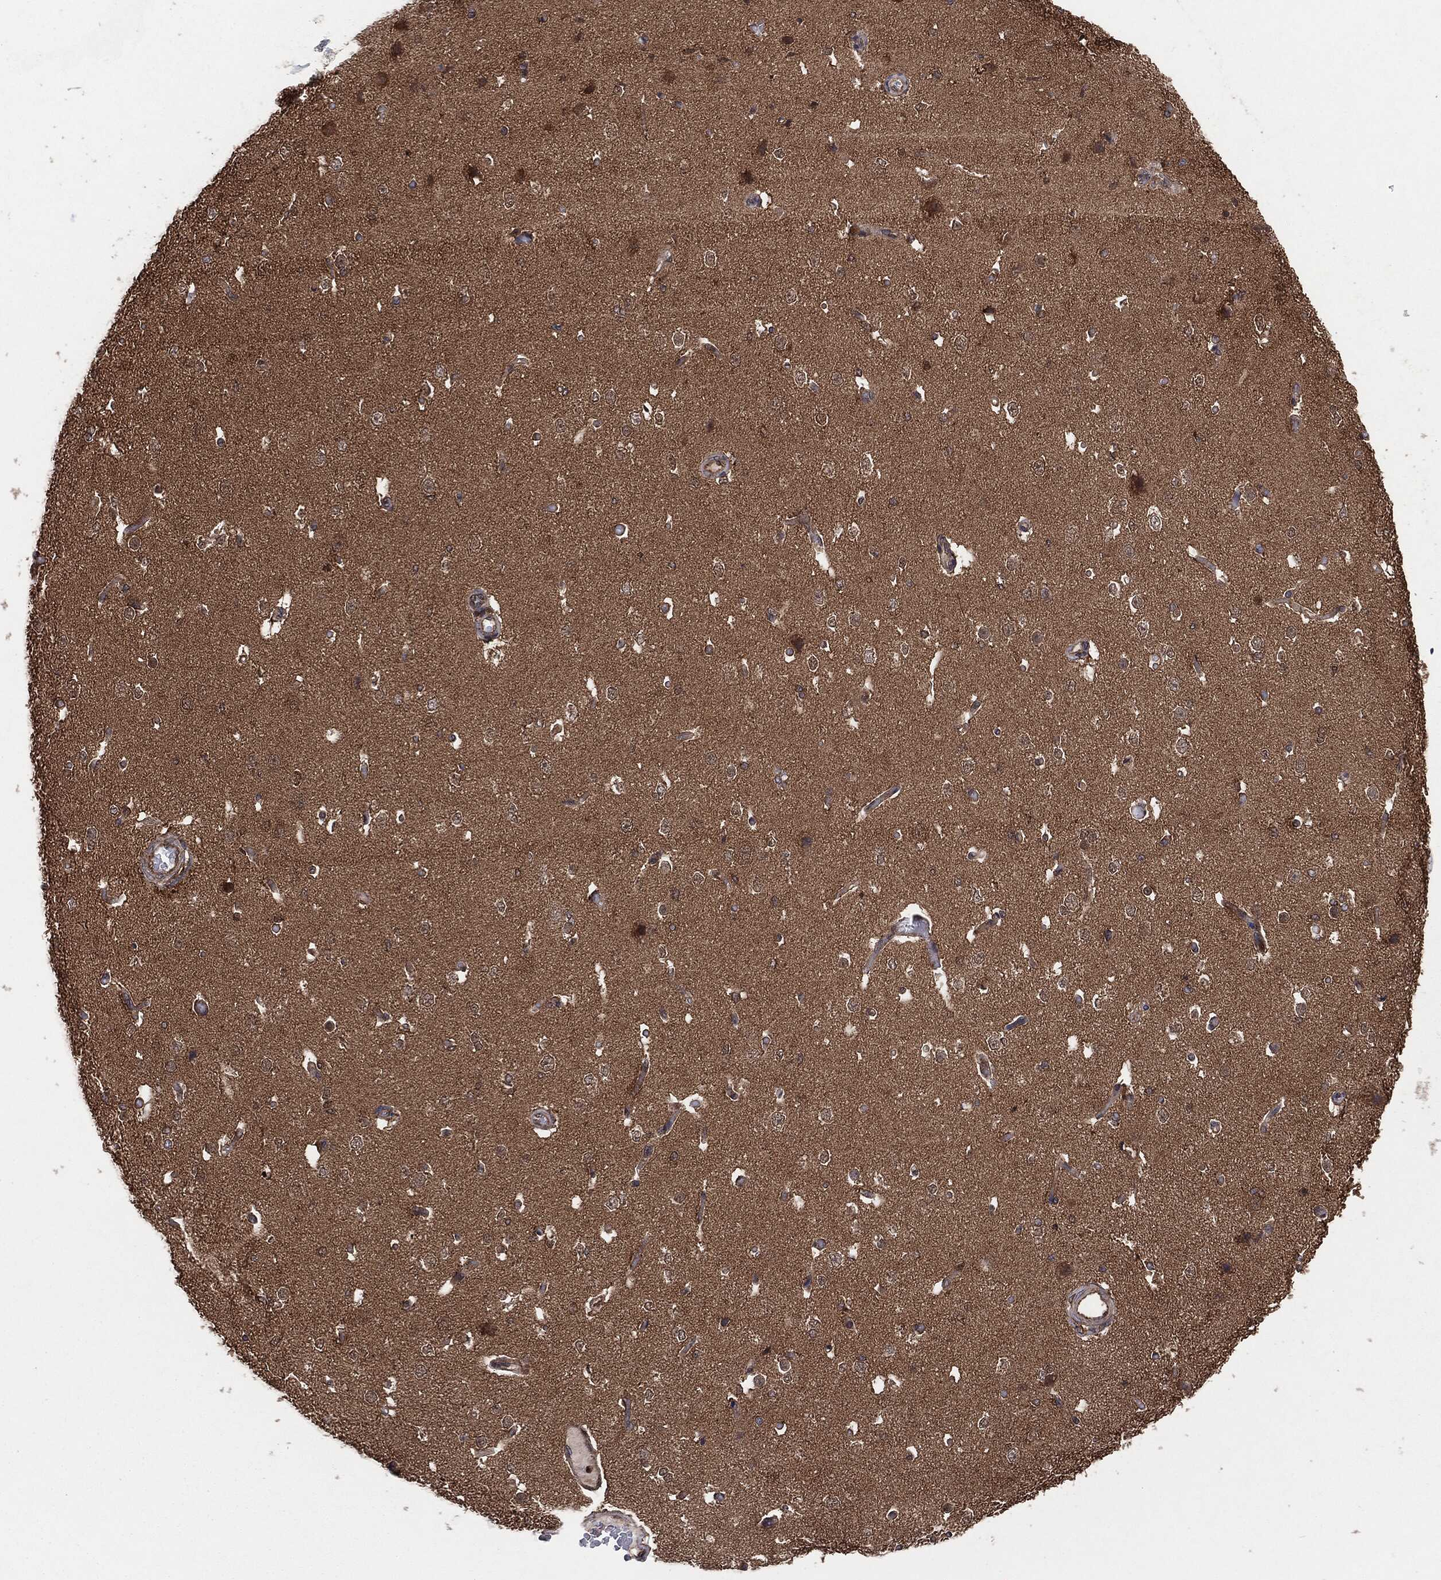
{"staining": {"intensity": "negative", "quantity": "none", "location": "none"}, "tissue": "cerebral cortex", "cell_type": "Endothelial cells", "image_type": "normal", "snomed": [{"axis": "morphology", "description": "Normal tissue, NOS"}, {"axis": "morphology", "description": "Inflammation, NOS"}, {"axis": "topography", "description": "Cerebral cortex"}], "caption": "High power microscopy image of an immunohistochemistry micrograph of benign cerebral cortex, revealing no significant staining in endothelial cells. The staining is performed using DAB brown chromogen with nuclei counter-stained in using hematoxylin.", "gene": "NME1", "patient": {"sex": "male", "age": 6}}